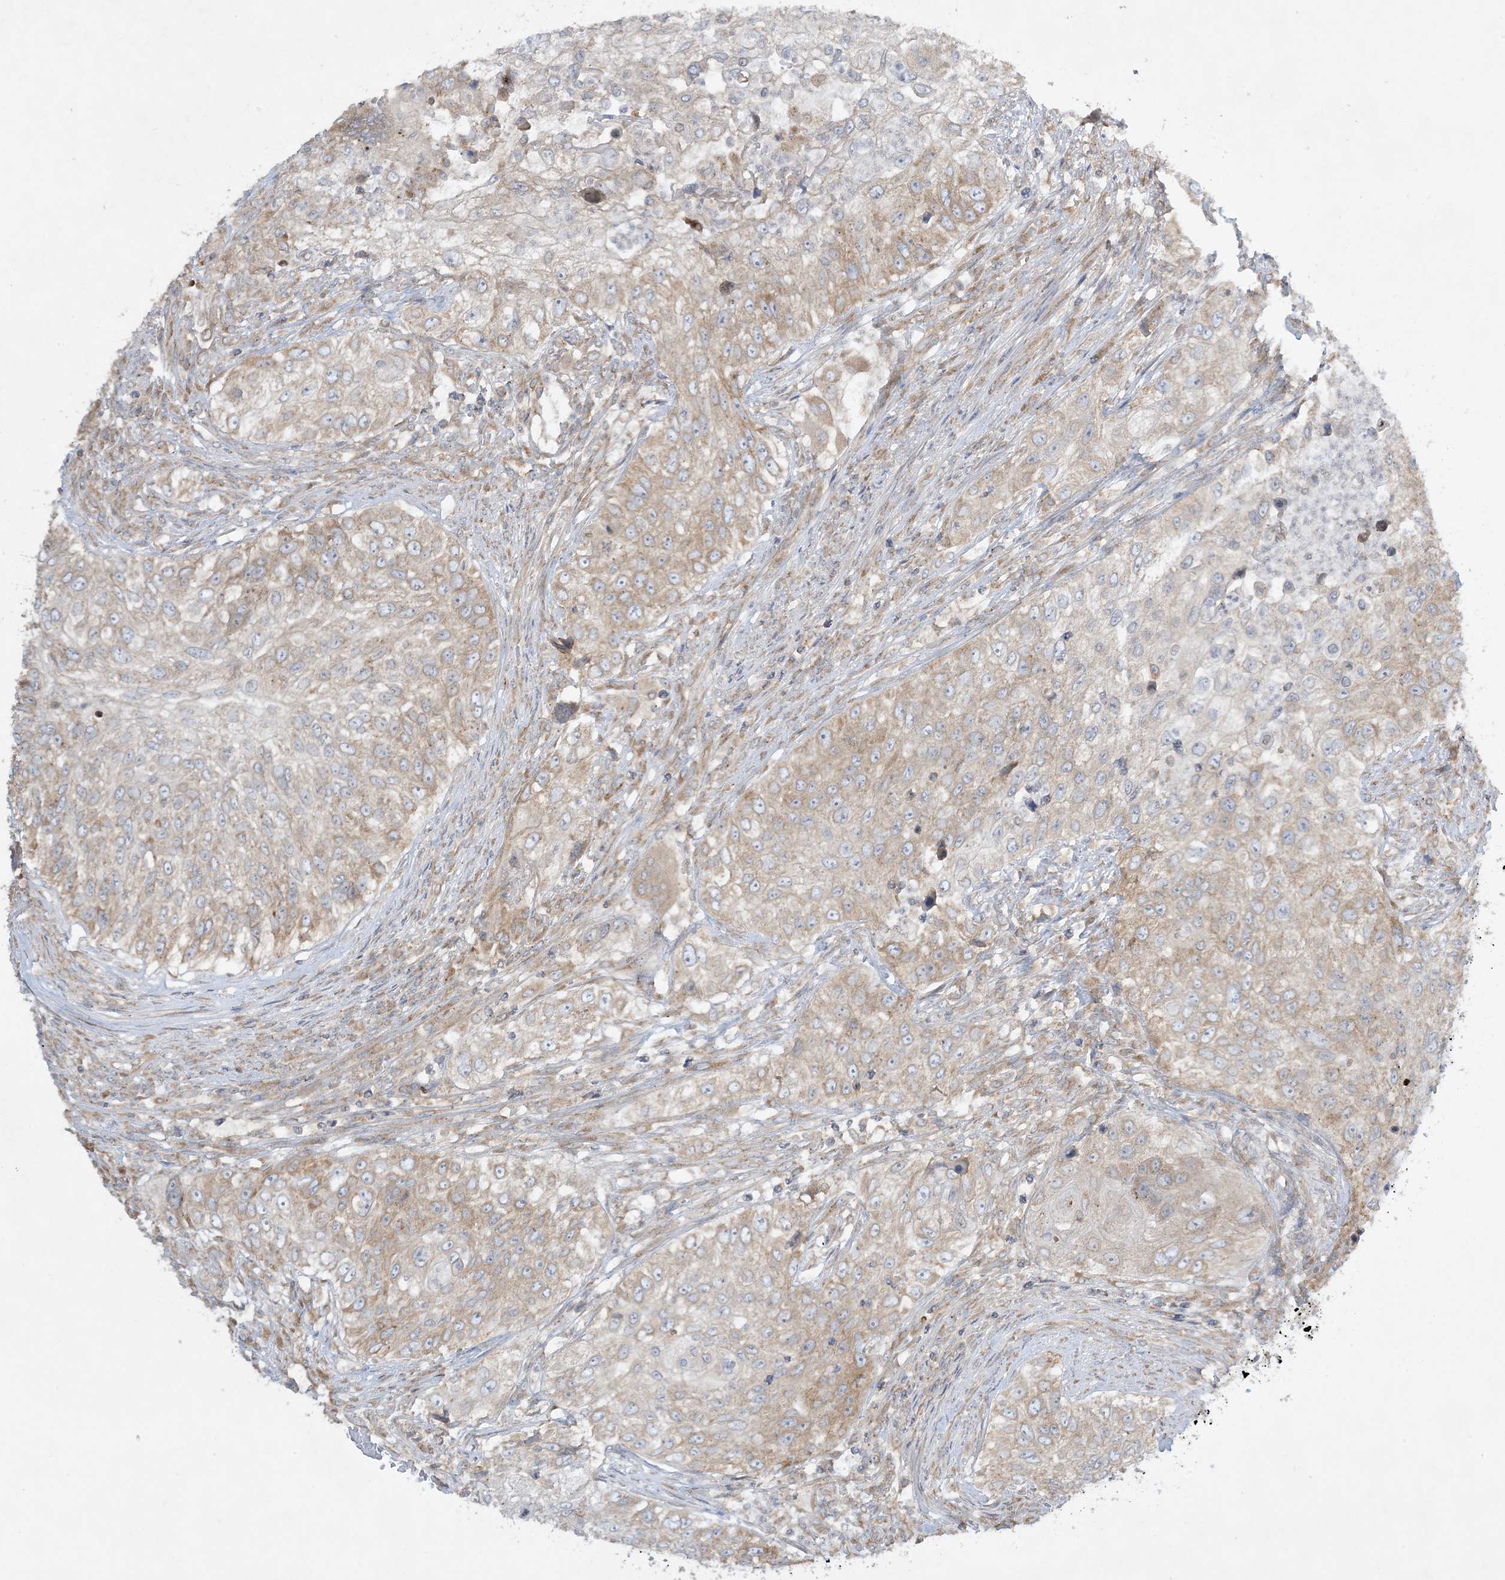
{"staining": {"intensity": "weak", "quantity": "25%-75%", "location": "cytoplasmic/membranous"}, "tissue": "urothelial cancer", "cell_type": "Tumor cells", "image_type": "cancer", "snomed": [{"axis": "morphology", "description": "Urothelial carcinoma, High grade"}, {"axis": "topography", "description": "Urinary bladder"}], "caption": "A high-resolution image shows IHC staining of urothelial cancer, which displays weak cytoplasmic/membranous expression in approximately 25%-75% of tumor cells. (Brightfield microscopy of DAB IHC at high magnification).", "gene": "RPP40", "patient": {"sex": "female", "age": 60}}